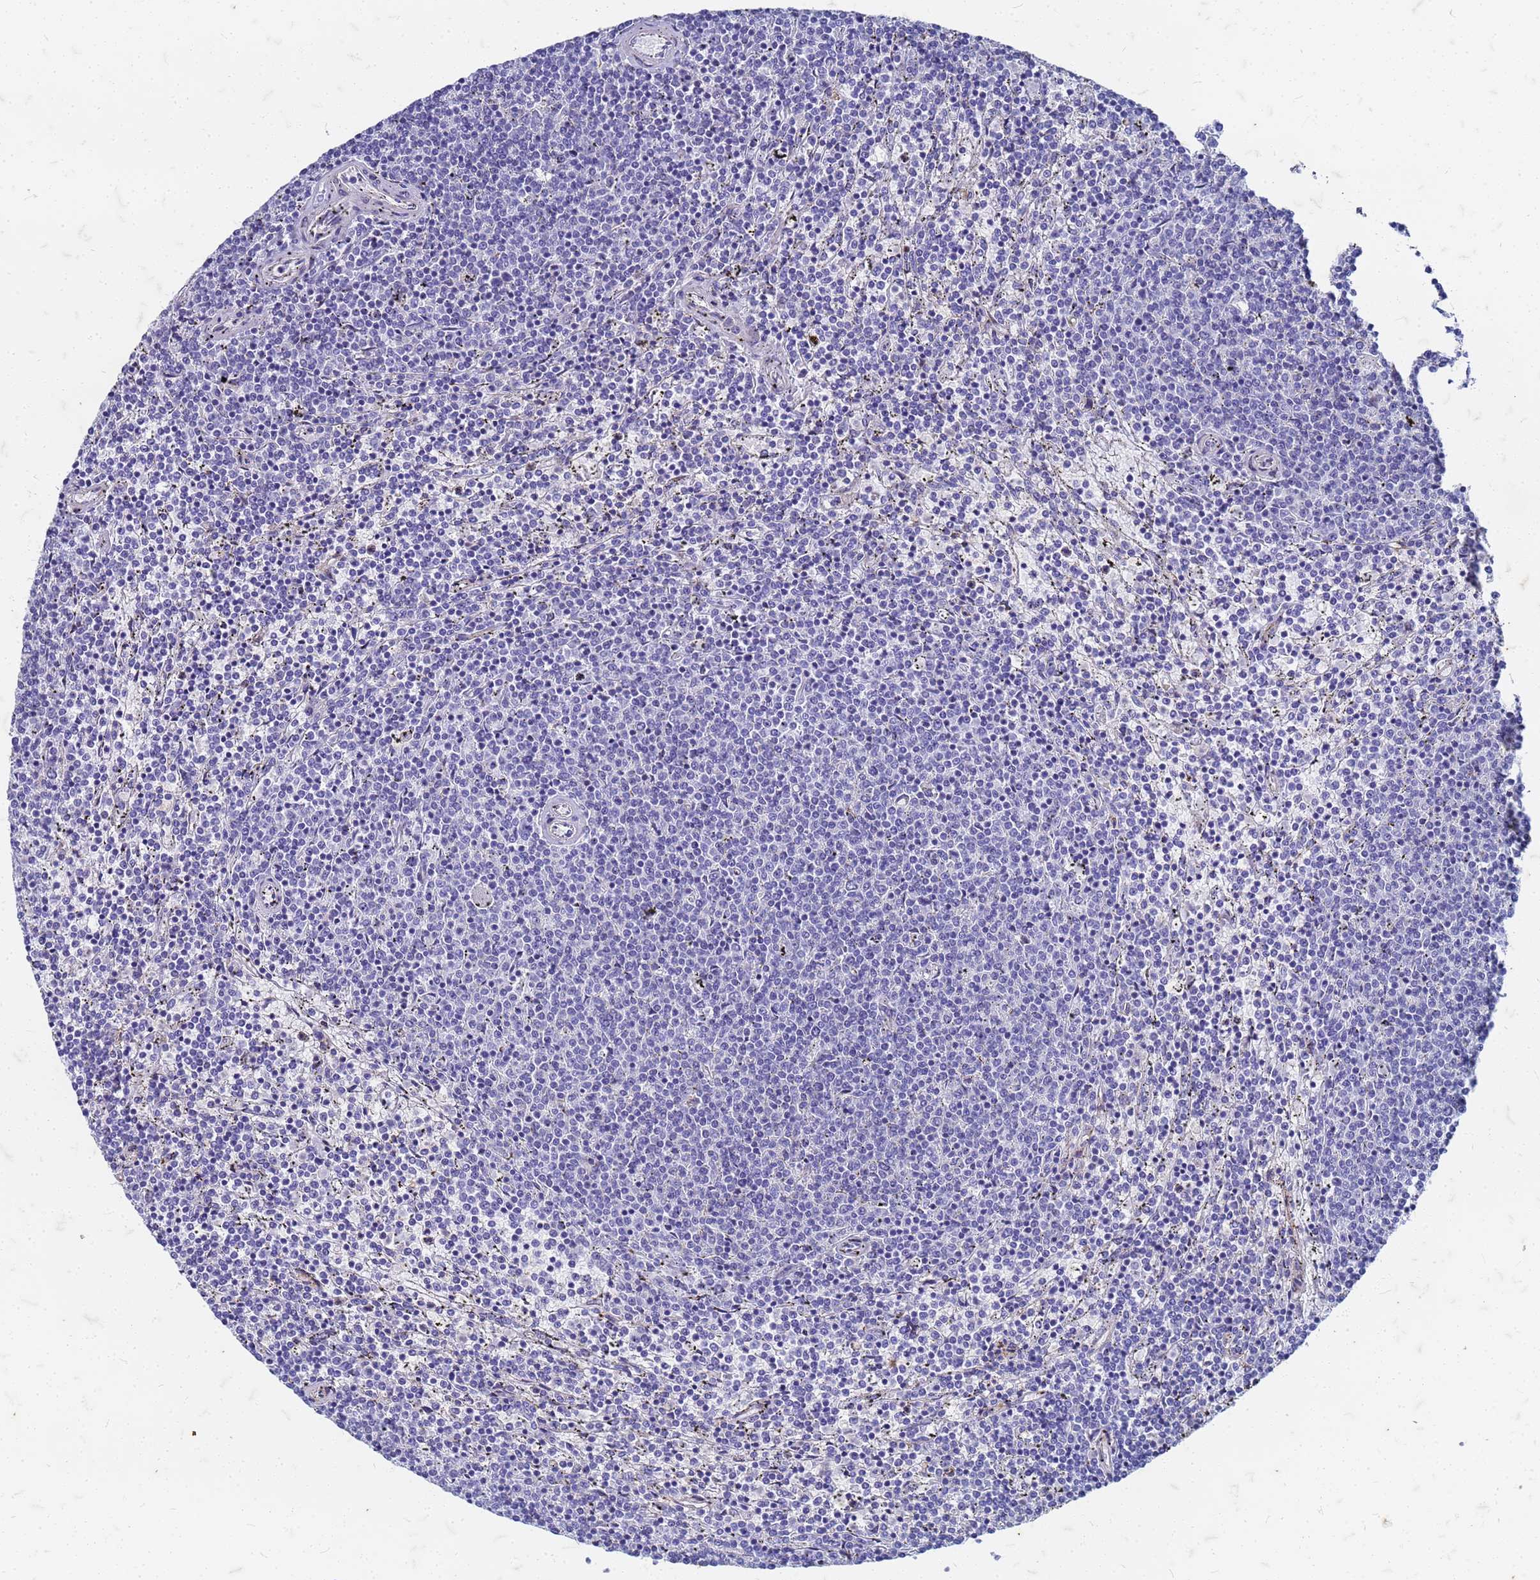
{"staining": {"intensity": "negative", "quantity": "none", "location": "none"}, "tissue": "lymphoma", "cell_type": "Tumor cells", "image_type": "cancer", "snomed": [{"axis": "morphology", "description": "Malignant lymphoma, non-Hodgkin's type, Low grade"}, {"axis": "topography", "description": "Spleen"}], "caption": "This is a micrograph of IHC staining of lymphoma, which shows no positivity in tumor cells. Brightfield microscopy of IHC stained with DAB (3,3'-diaminobenzidine) (brown) and hematoxylin (blue), captured at high magnification.", "gene": "TRIM64B", "patient": {"sex": "female", "age": 50}}